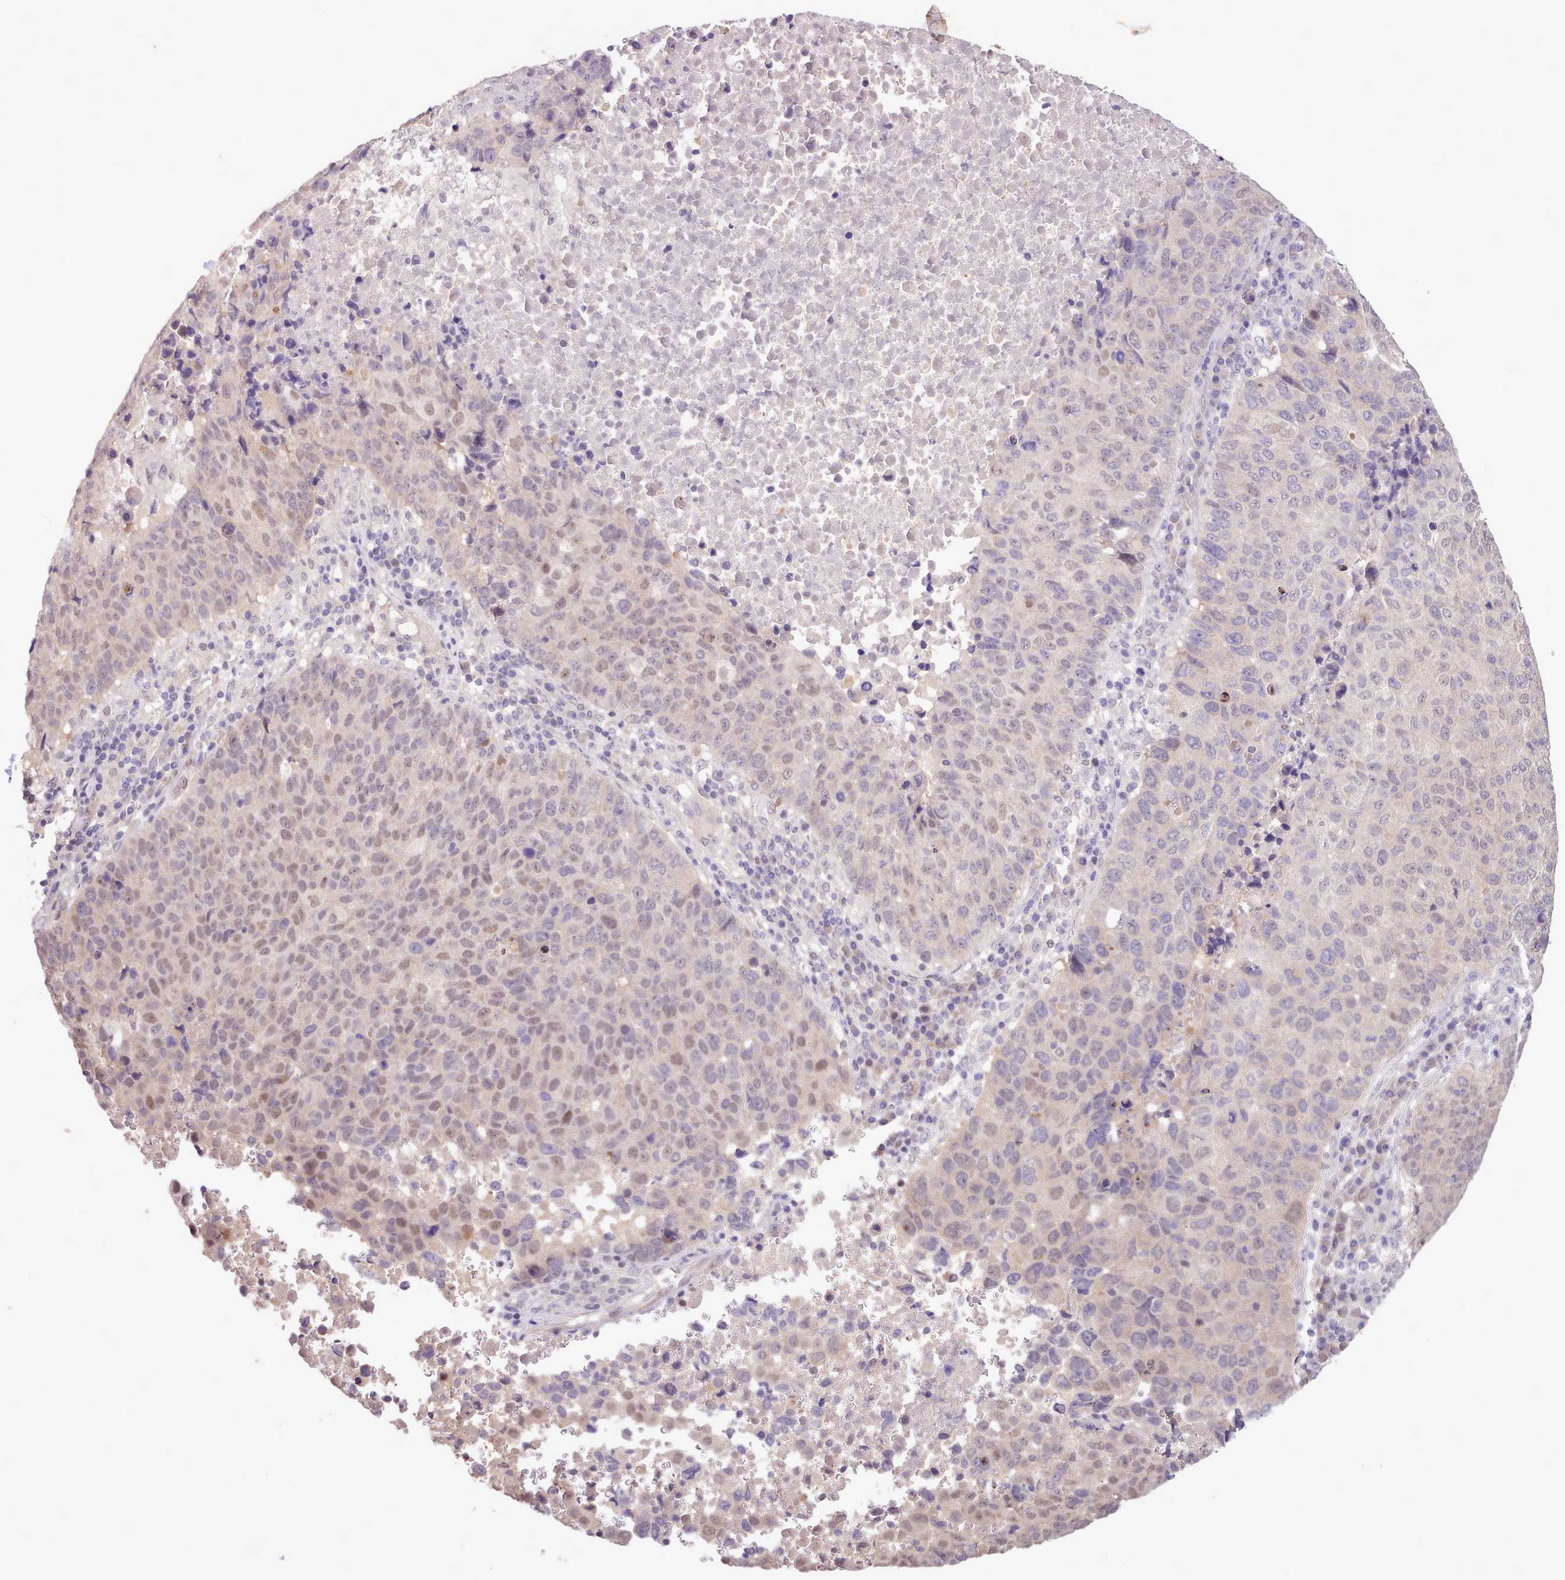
{"staining": {"intensity": "weak", "quantity": "<25%", "location": "nuclear"}, "tissue": "lung cancer", "cell_type": "Tumor cells", "image_type": "cancer", "snomed": [{"axis": "morphology", "description": "Squamous cell carcinoma, NOS"}, {"axis": "topography", "description": "Lung"}], "caption": "DAB immunohistochemical staining of lung cancer demonstrates no significant staining in tumor cells.", "gene": "ZNF607", "patient": {"sex": "male", "age": 73}}